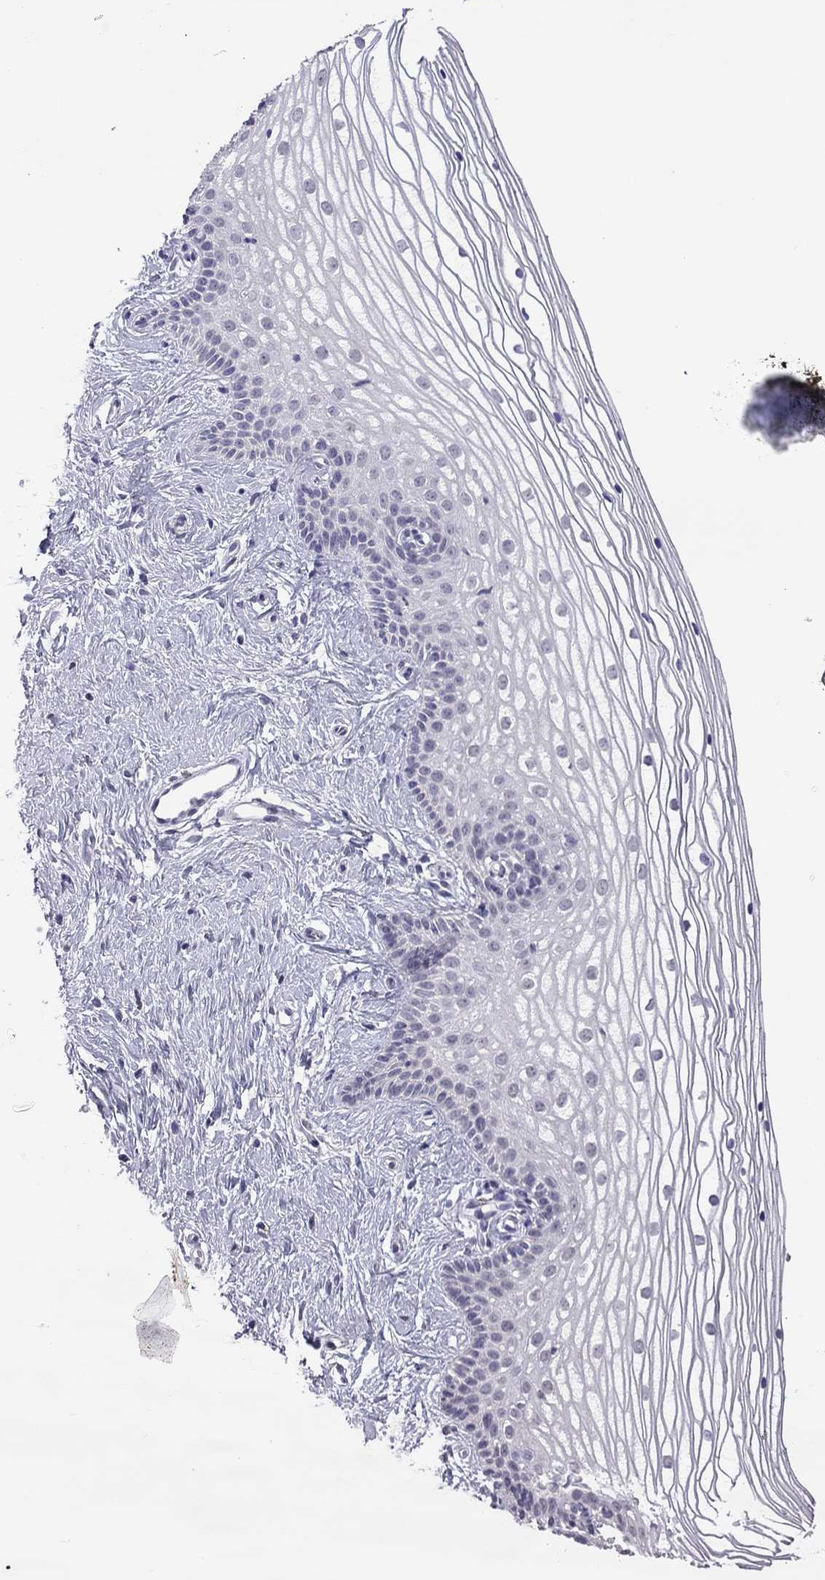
{"staining": {"intensity": "negative", "quantity": "none", "location": "none"}, "tissue": "vagina", "cell_type": "Squamous epithelial cells", "image_type": "normal", "snomed": [{"axis": "morphology", "description": "Normal tissue, NOS"}, {"axis": "topography", "description": "Vagina"}], "caption": "High power microscopy micrograph of an immunohistochemistry (IHC) photomicrograph of unremarkable vagina, revealing no significant staining in squamous epithelial cells. (DAB (3,3'-diaminobenzidine) immunohistochemistry (IHC) with hematoxylin counter stain).", "gene": "PPP1R3A", "patient": {"sex": "female", "age": 36}}